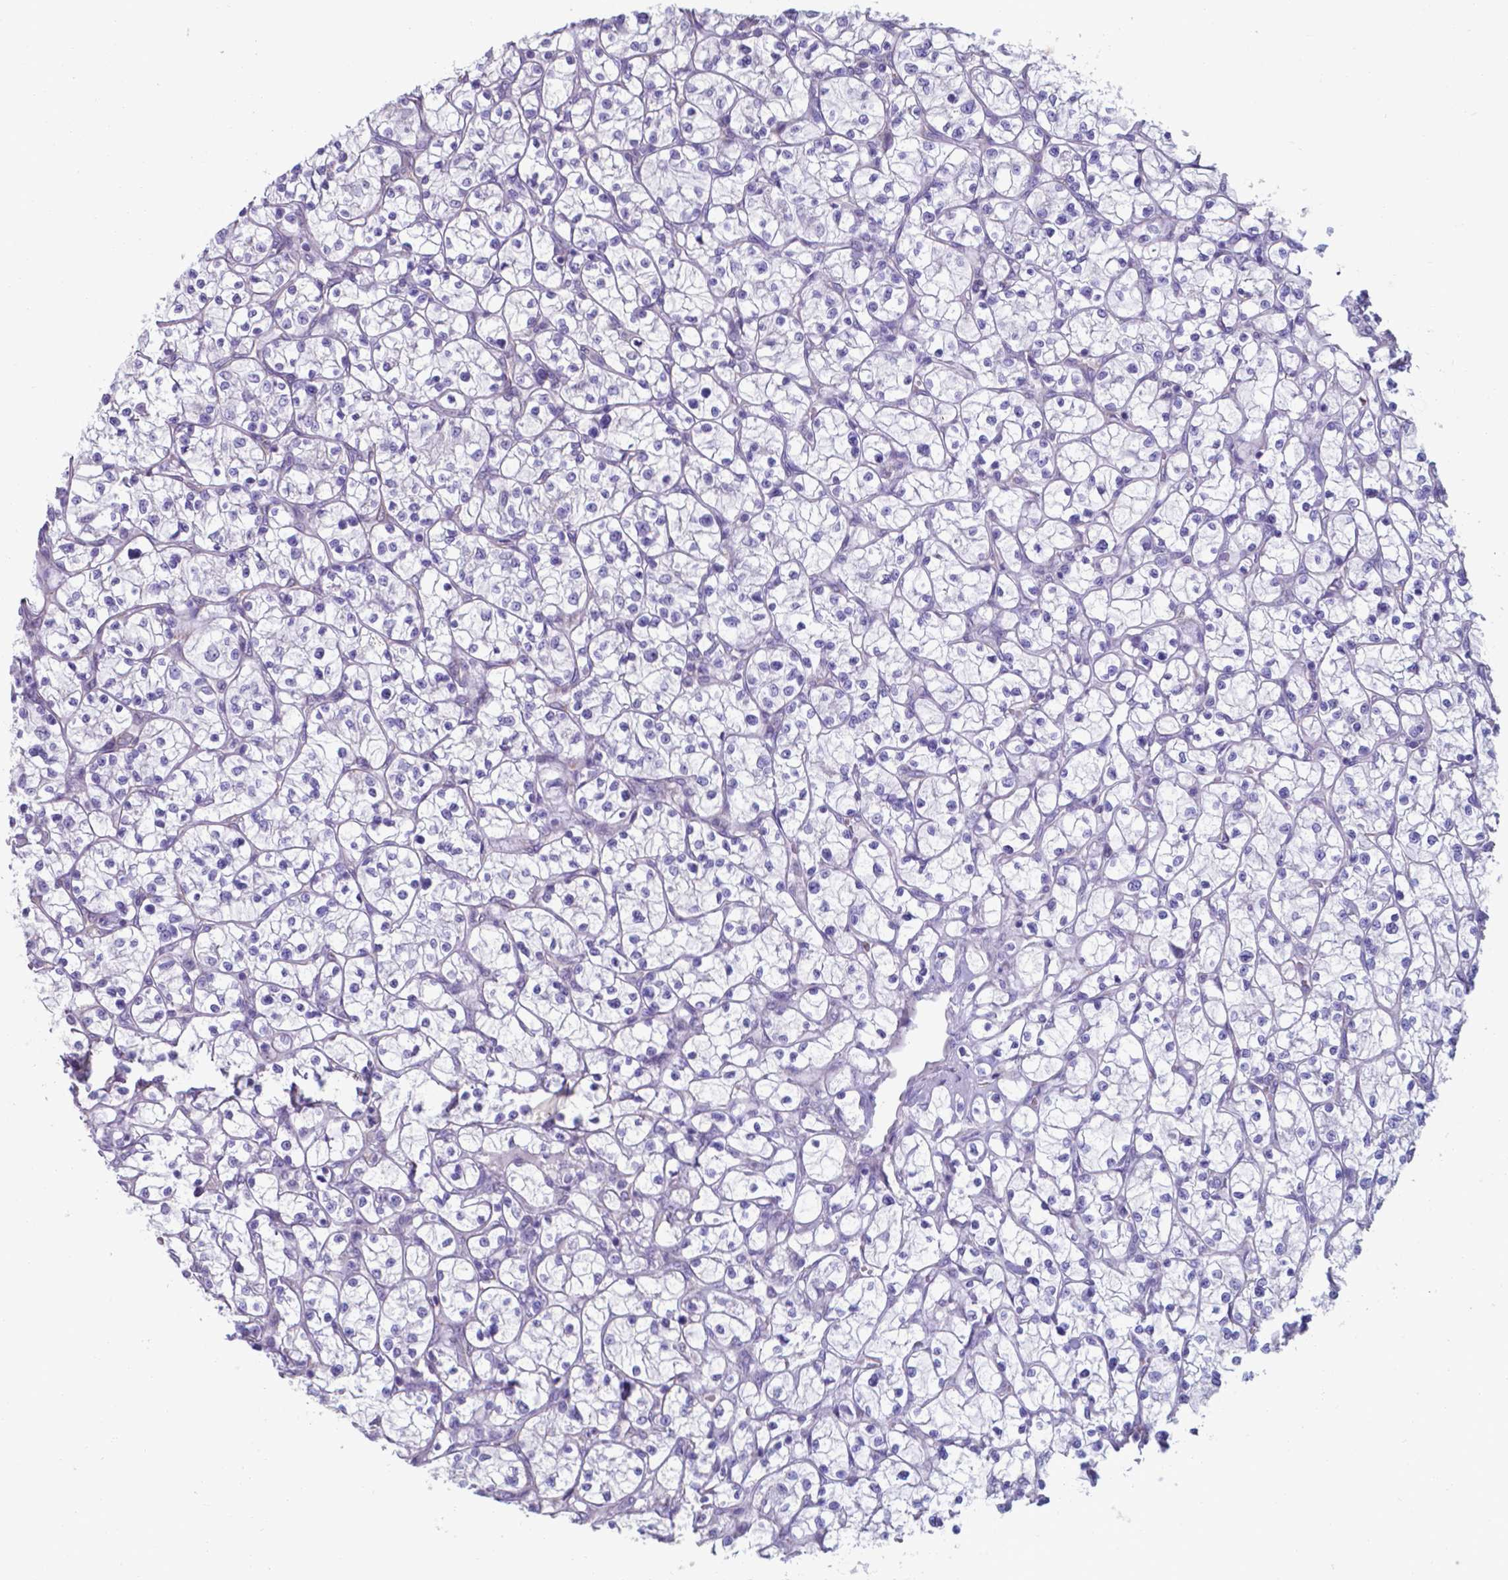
{"staining": {"intensity": "negative", "quantity": "none", "location": "none"}, "tissue": "renal cancer", "cell_type": "Tumor cells", "image_type": "cancer", "snomed": [{"axis": "morphology", "description": "Adenocarcinoma, NOS"}, {"axis": "topography", "description": "Kidney"}], "caption": "Immunohistochemical staining of human renal cancer (adenocarcinoma) reveals no significant positivity in tumor cells.", "gene": "UBE2J1", "patient": {"sex": "female", "age": 64}}